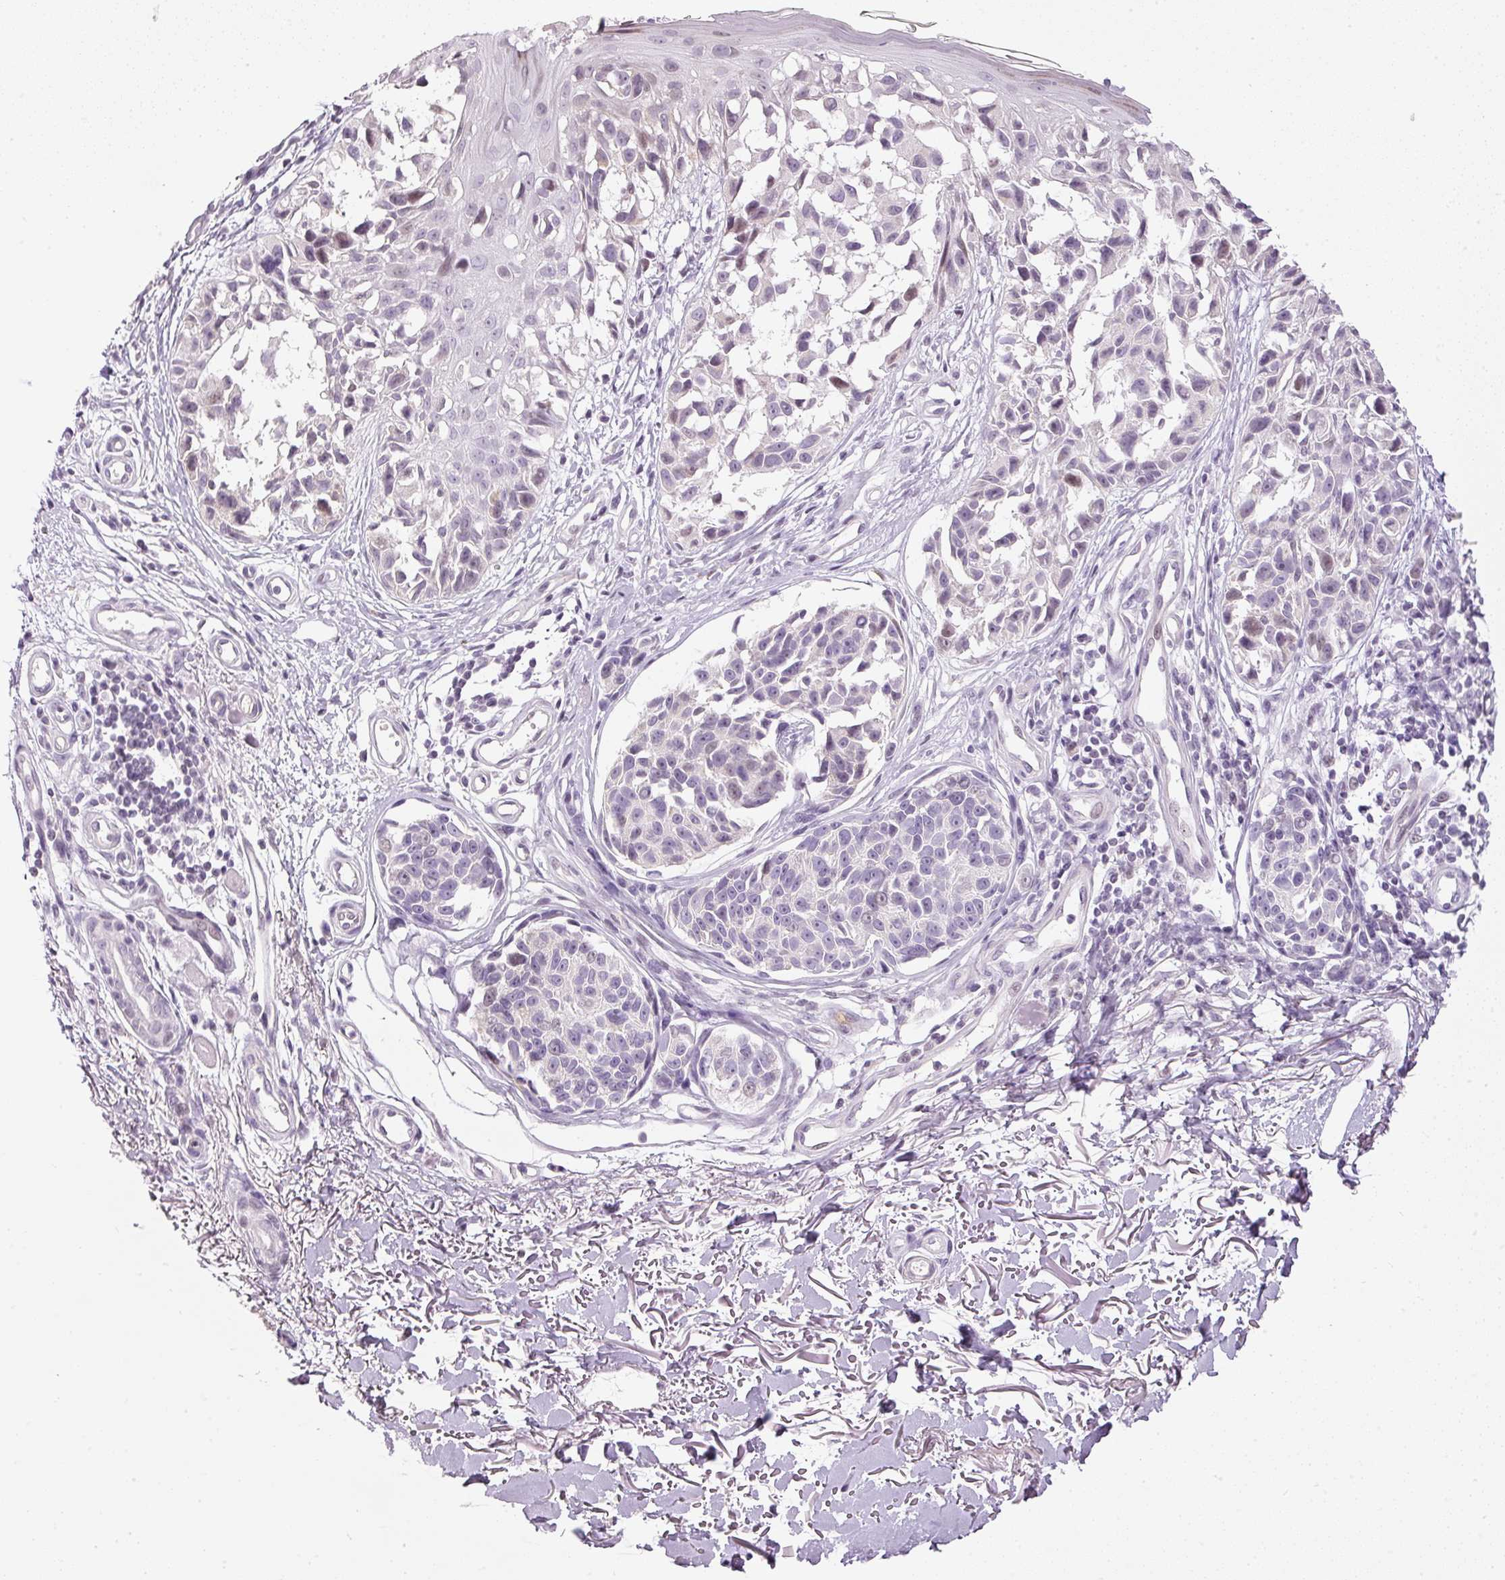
{"staining": {"intensity": "negative", "quantity": "none", "location": "none"}, "tissue": "melanoma", "cell_type": "Tumor cells", "image_type": "cancer", "snomed": [{"axis": "morphology", "description": "Malignant melanoma, NOS"}, {"axis": "topography", "description": "Skin"}], "caption": "This photomicrograph is of malignant melanoma stained with immunohistochemistry to label a protein in brown with the nuclei are counter-stained blue. There is no expression in tumor cells. (Stains: DAB (3,3'-diaminobenzidine) IHC with hematoxylin counter stain, Microscopy: brightfield microscopy at high magnification).", "gene": "NRDE2", "patient": {"sex": "male", "age": 73}}